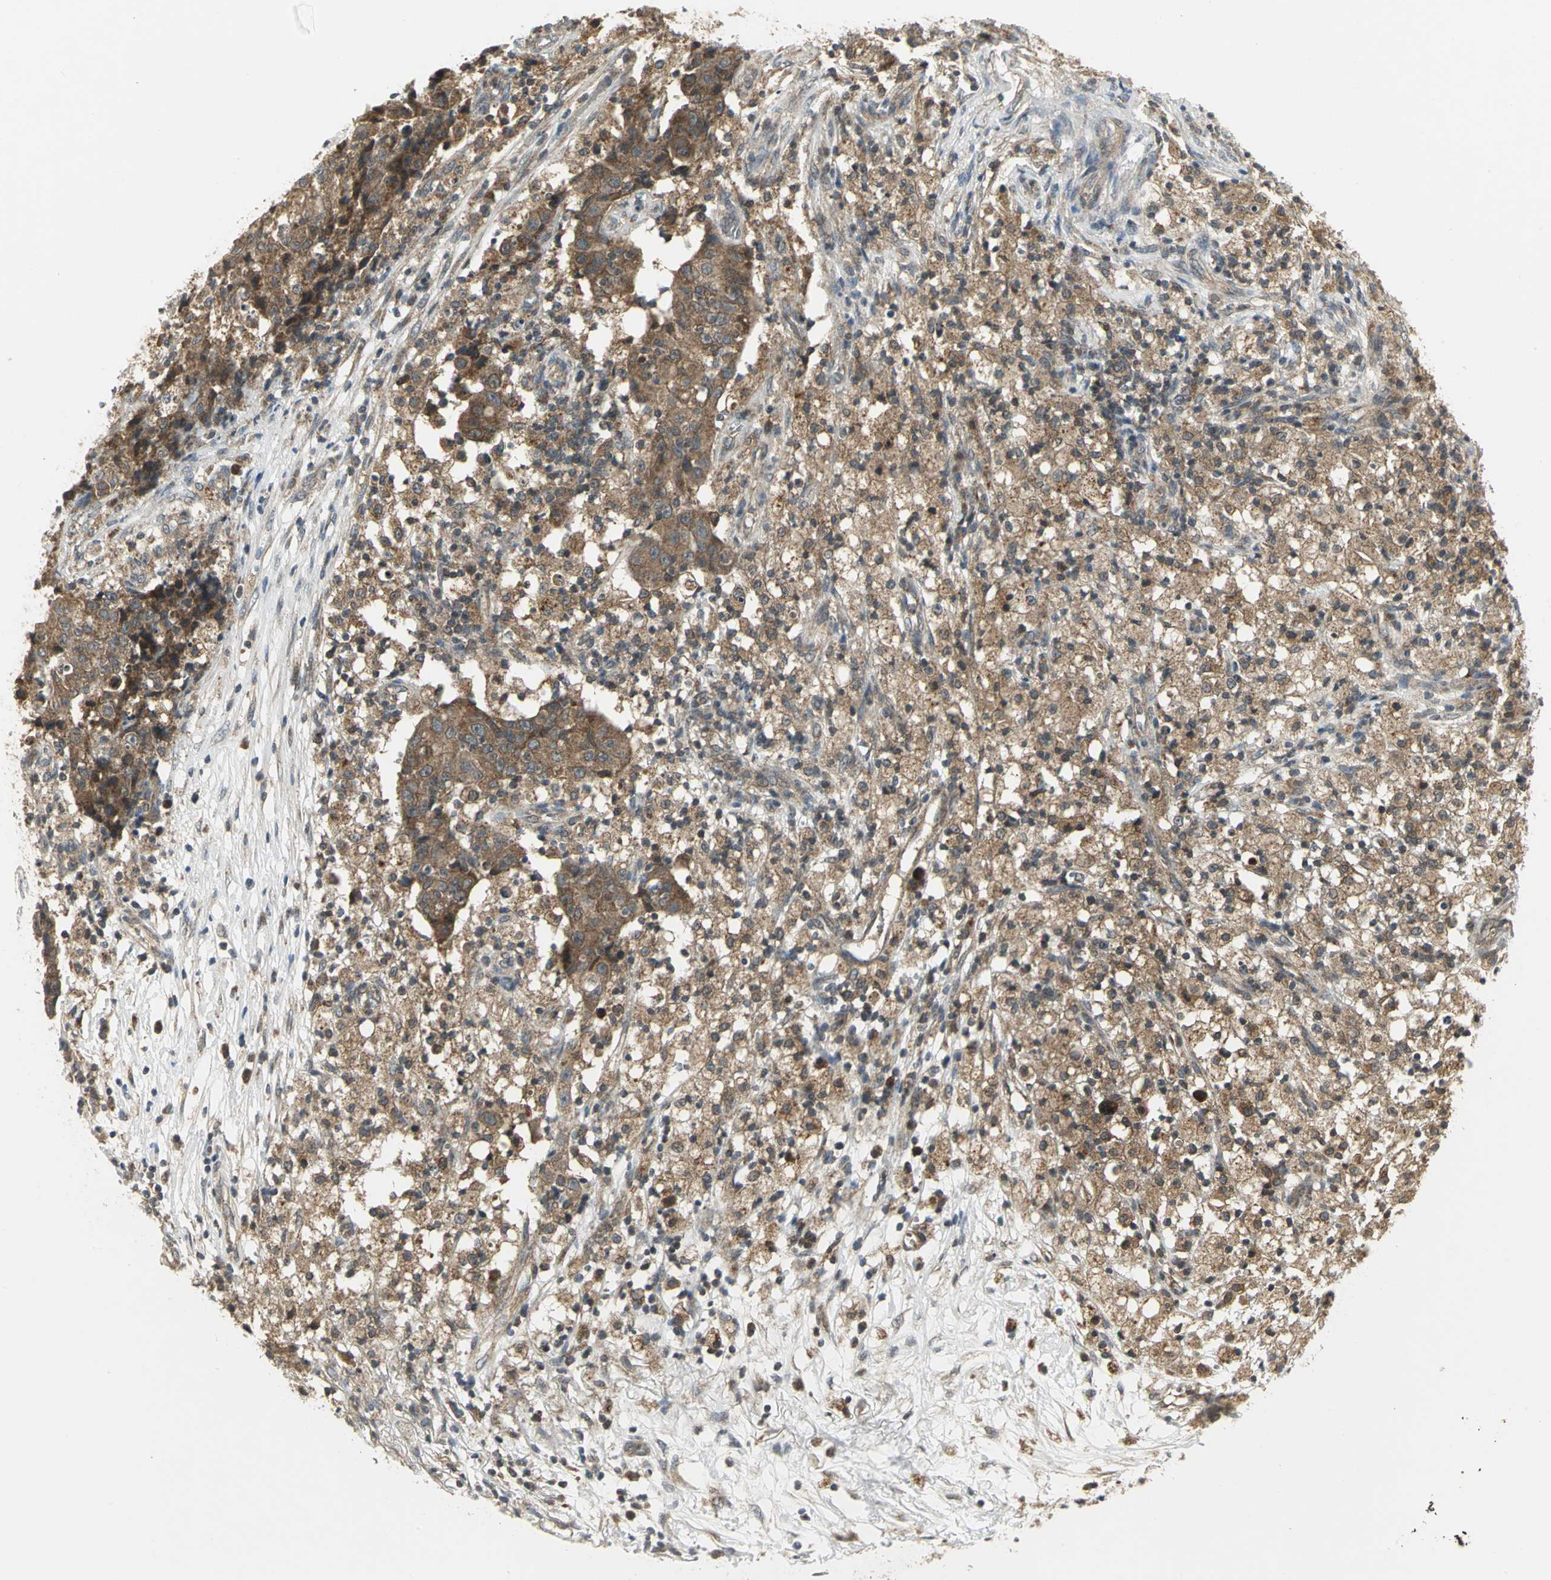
{"staining": {"intensity": "strong", "quantity": ">75%", "location": "cytoplasmic/membranous"}, "tissue": "ovarian cancer", "cell_type": "Tumor cells", "image_type": "cancer", "snomed": [{"axis": "morphology", "description": "Carcinoma, endometroid"}, {"axis": "topography", "description": "Ovary"}], "caption": "Strong cytoplasmic/membranous staining for a protein is identified in about >75% of tumor cells of ovarian endometroid carcinoma using immunohistochemistry.", "gene": "MAPK8IP3", "patient": {"sex": "female", "age": 42}}